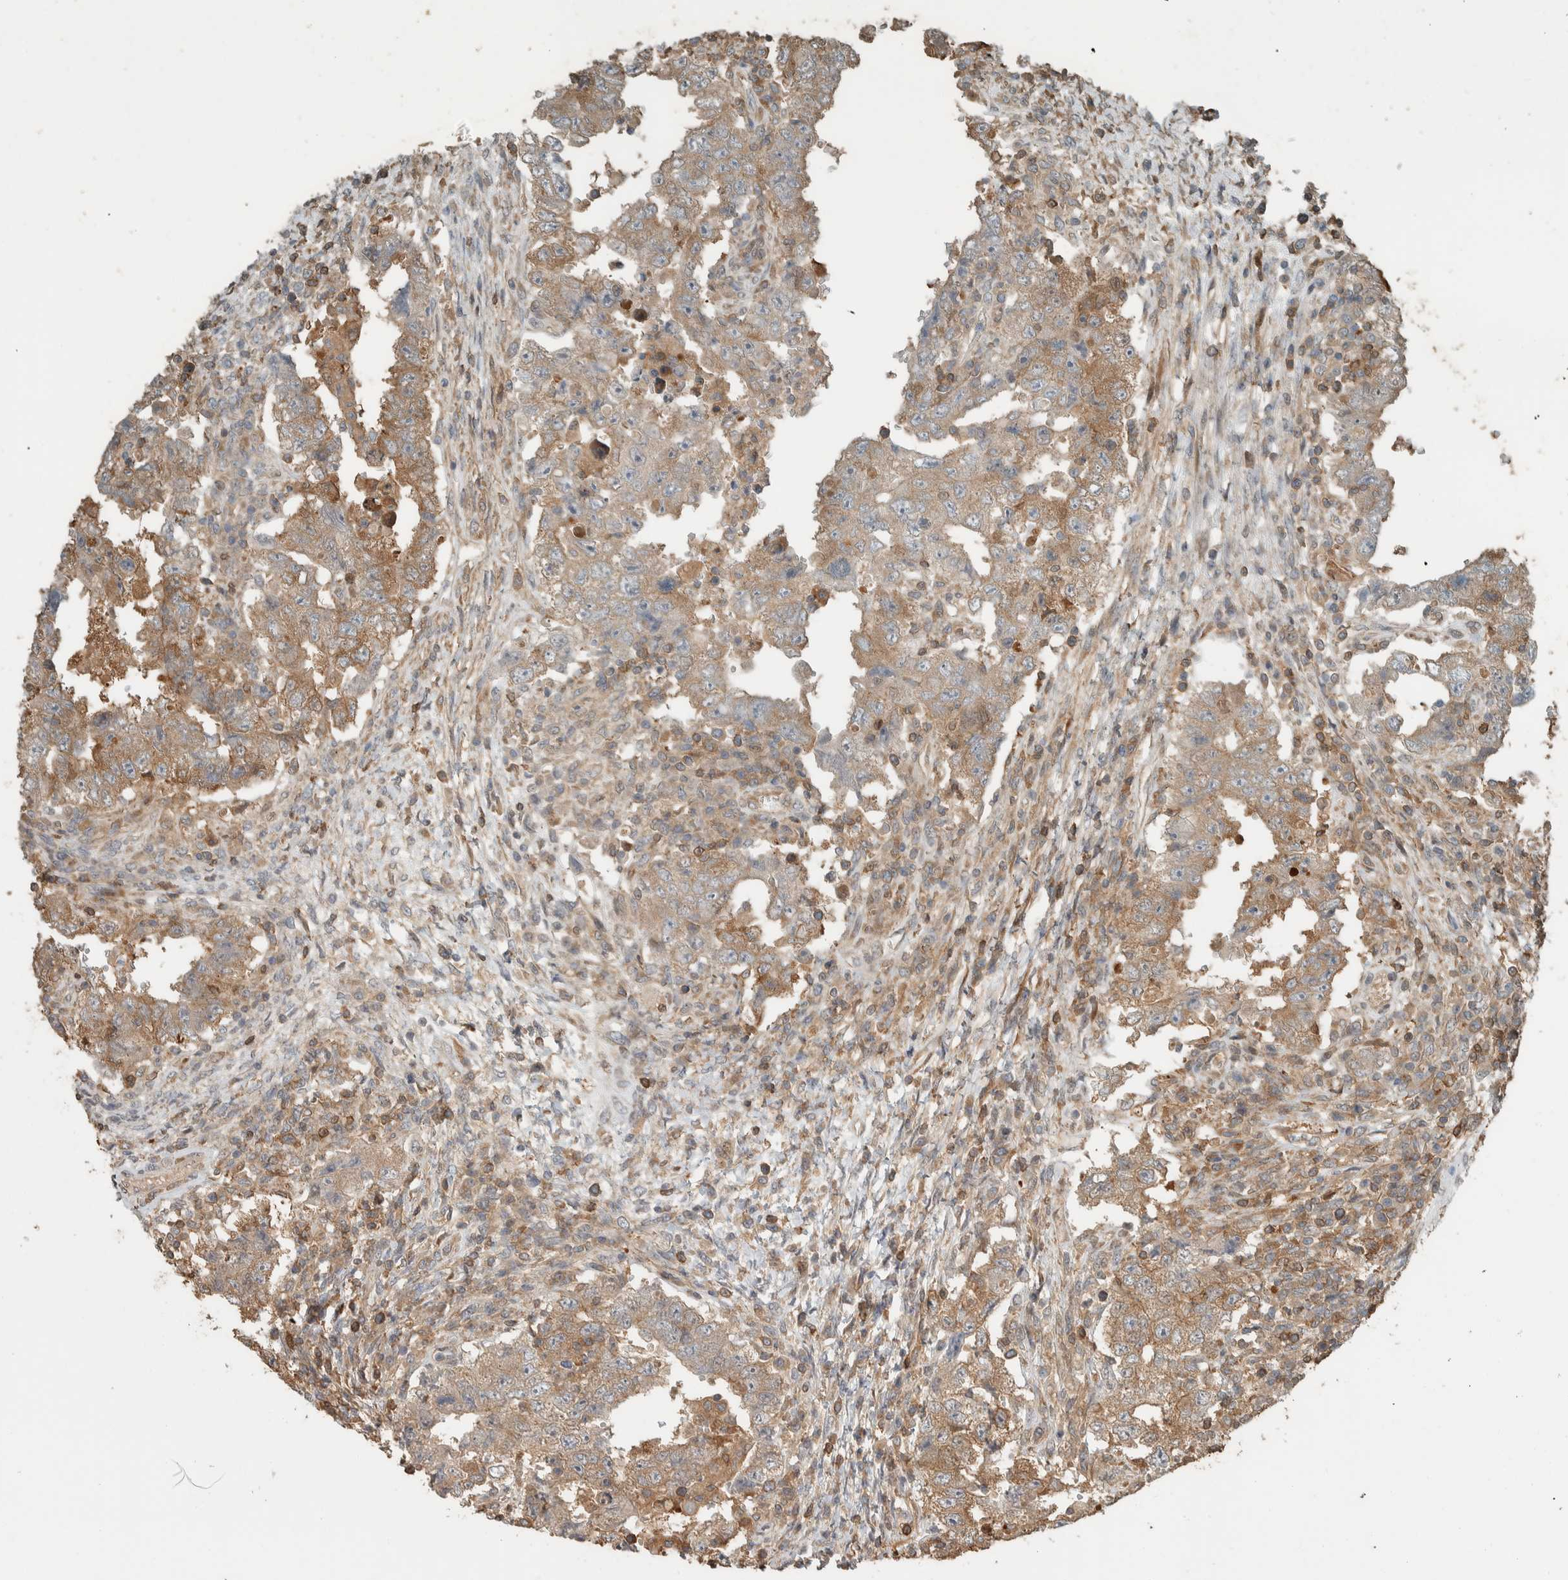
{"staining": {"intensity": "moderate", "quantity": ">75%", "location": "cytoplasmic/membranous"}, "tissue": "testis cancer", "cell_type": "Tumor cells", "image_type": "cancer", "snomed": [{"axis": "morphology", "description": "Carcinoma, Embryonal, NOS"}, {"axis": "topography", "description": "Testis"}], "caption": "High-magnification brightfield microscopy of testis embryonal carcinoma stained with DAB (brown) and counterstained with hematoxylin (blue). tumor cells exhibit moderate cytoplasmic/membranous positivity is seen in about>75% of cells.", "gene": "CNTROB", "patient": {"sex": "male", "age": 26}}